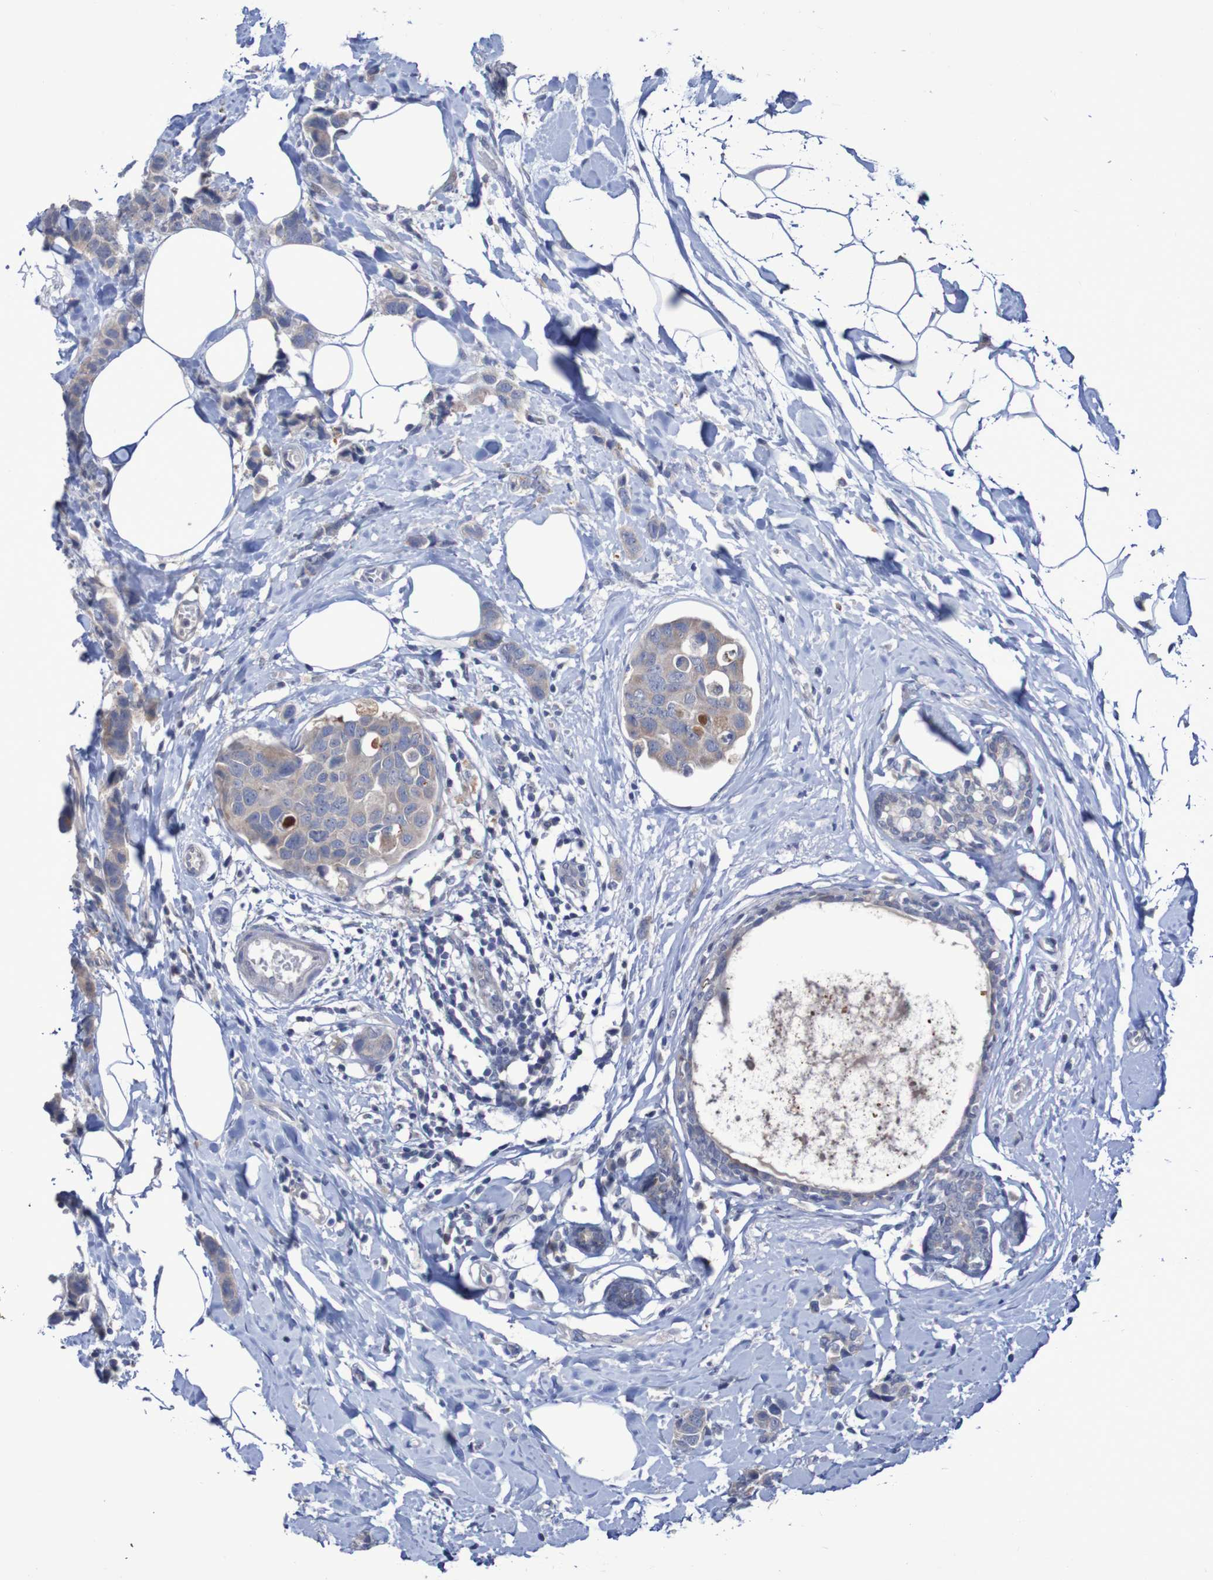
{"staining": {"intensity": "negative", "quantity": "none", "location": "none"}, "tissue": "breast cancer", "cell_type": "Tumor cells", "image_type": "cancer", "snomed": [{"axis": "morphology", "description": "Normal tissue, NOS"}, {"axis": "morphology", "description": "Duct carcinoma"}, {"axis": "topography", "description": "Breast"}], "caption": "Tumor cells show no significant staining in breast infiltrating ductal carcinoma.", "gene": "FBP2", "patient": {"sex": "female", "age": 50}}